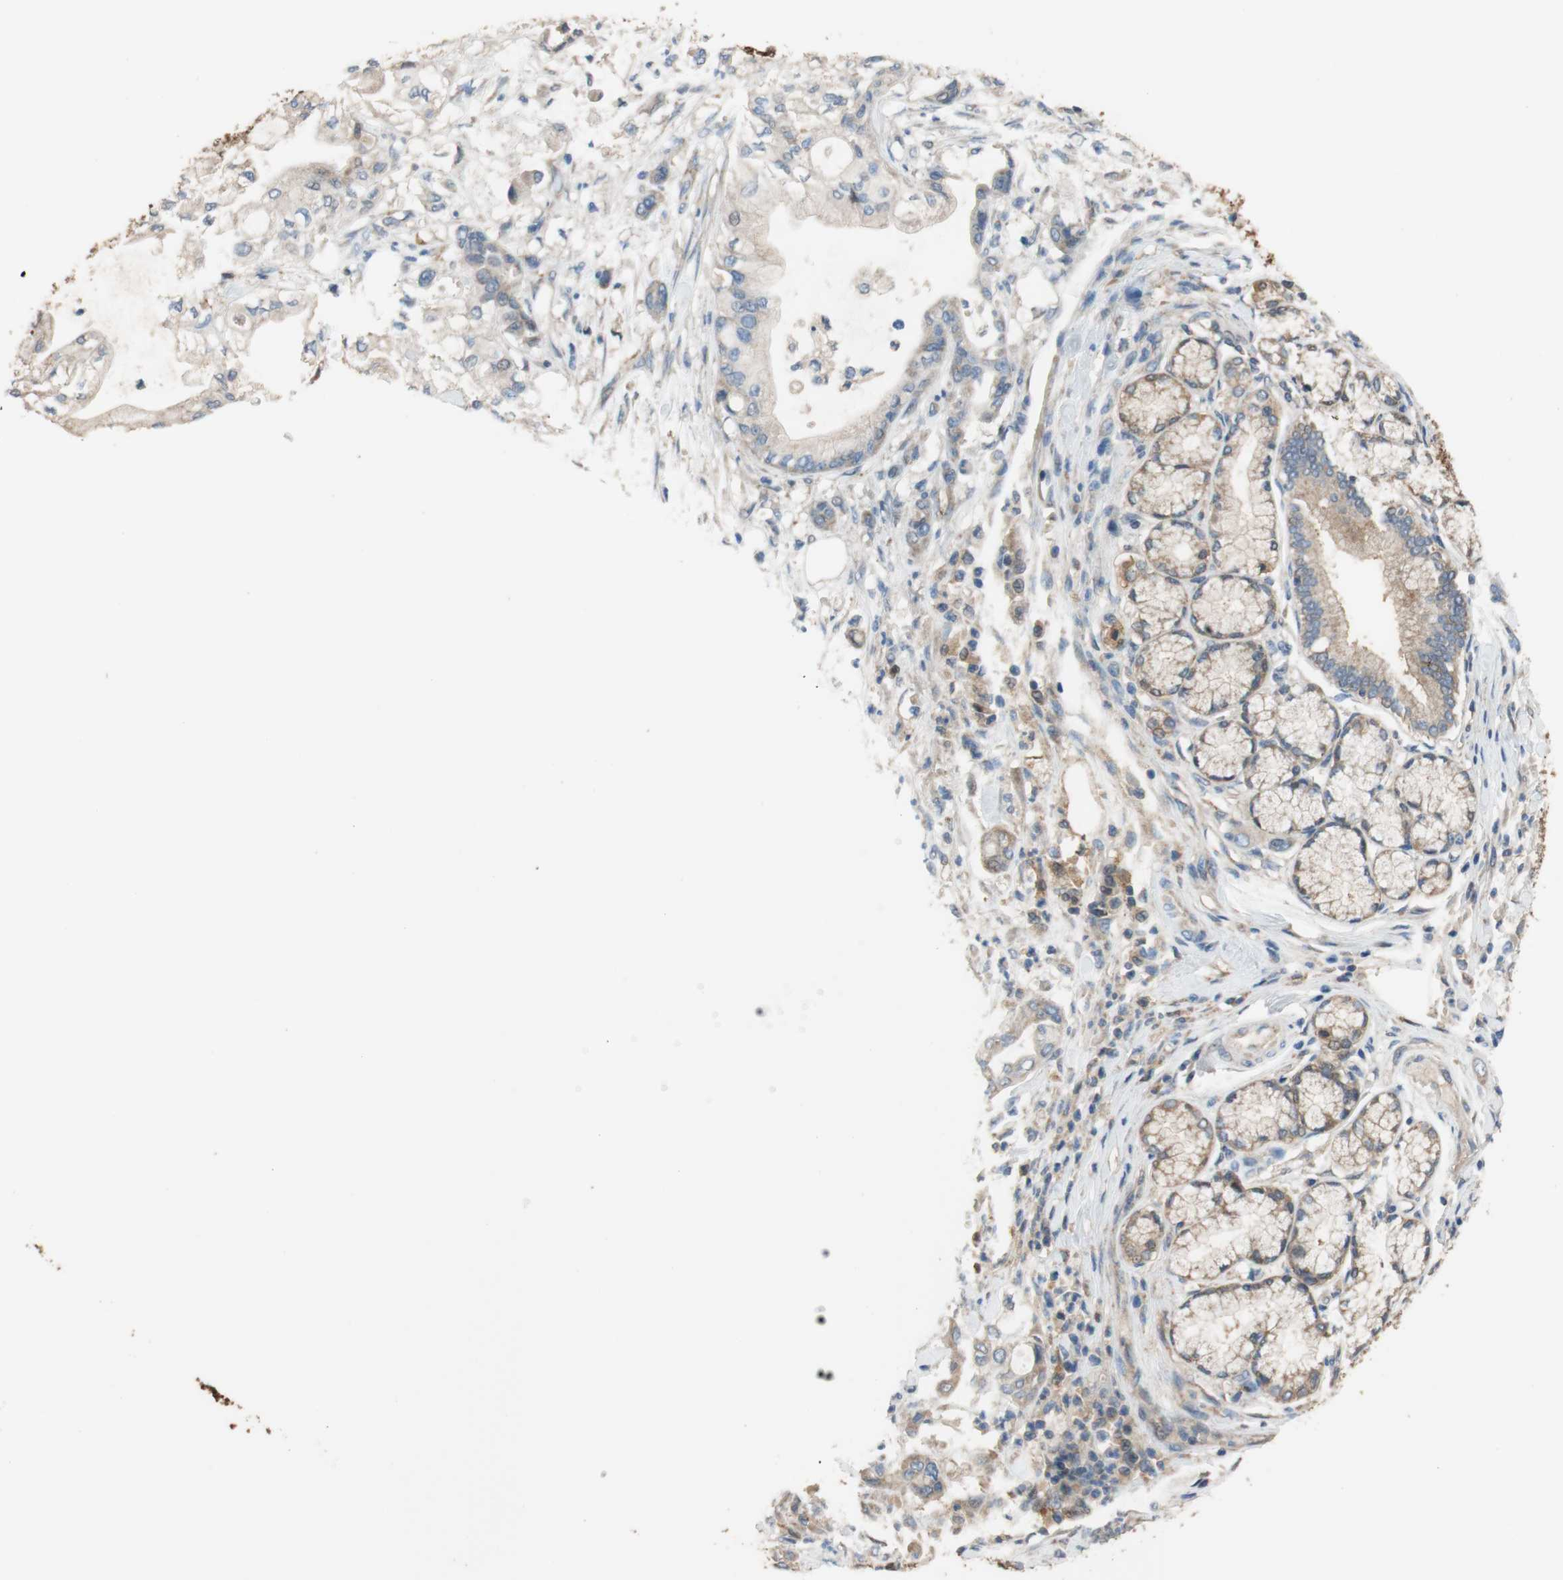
{"staining": {"intensity": "weak", "quantity": ">75%", "location": "cytoplasmic/membranous"}, "tissue": "pancreatic cancer", "cell_type": "Tumor cells", "image_type": "cancer", "snomed": [{"axis": "morphology", "description": "Adenocarcinoma, NOS"}, {"axis": "morphology", "description": "Adenocarcinoma, metastatic, NOS"}, {"axis": "topography", "description": "Lymph node"}, {"axis": "topography", "description": "Pancreas"}, {"axis": "topography", "description": "Duodenum"}], "caption": "This photomicrograph exhibits immunohistochemistry (IHC) staining of pancreatic cancer (adenocarcinoma), with low weak cytoplasmic/membranous staining in approximately >75% of tumor cells.", "gene": "ALDH1A2", "patient": {"sex": "female", "age": 64}}